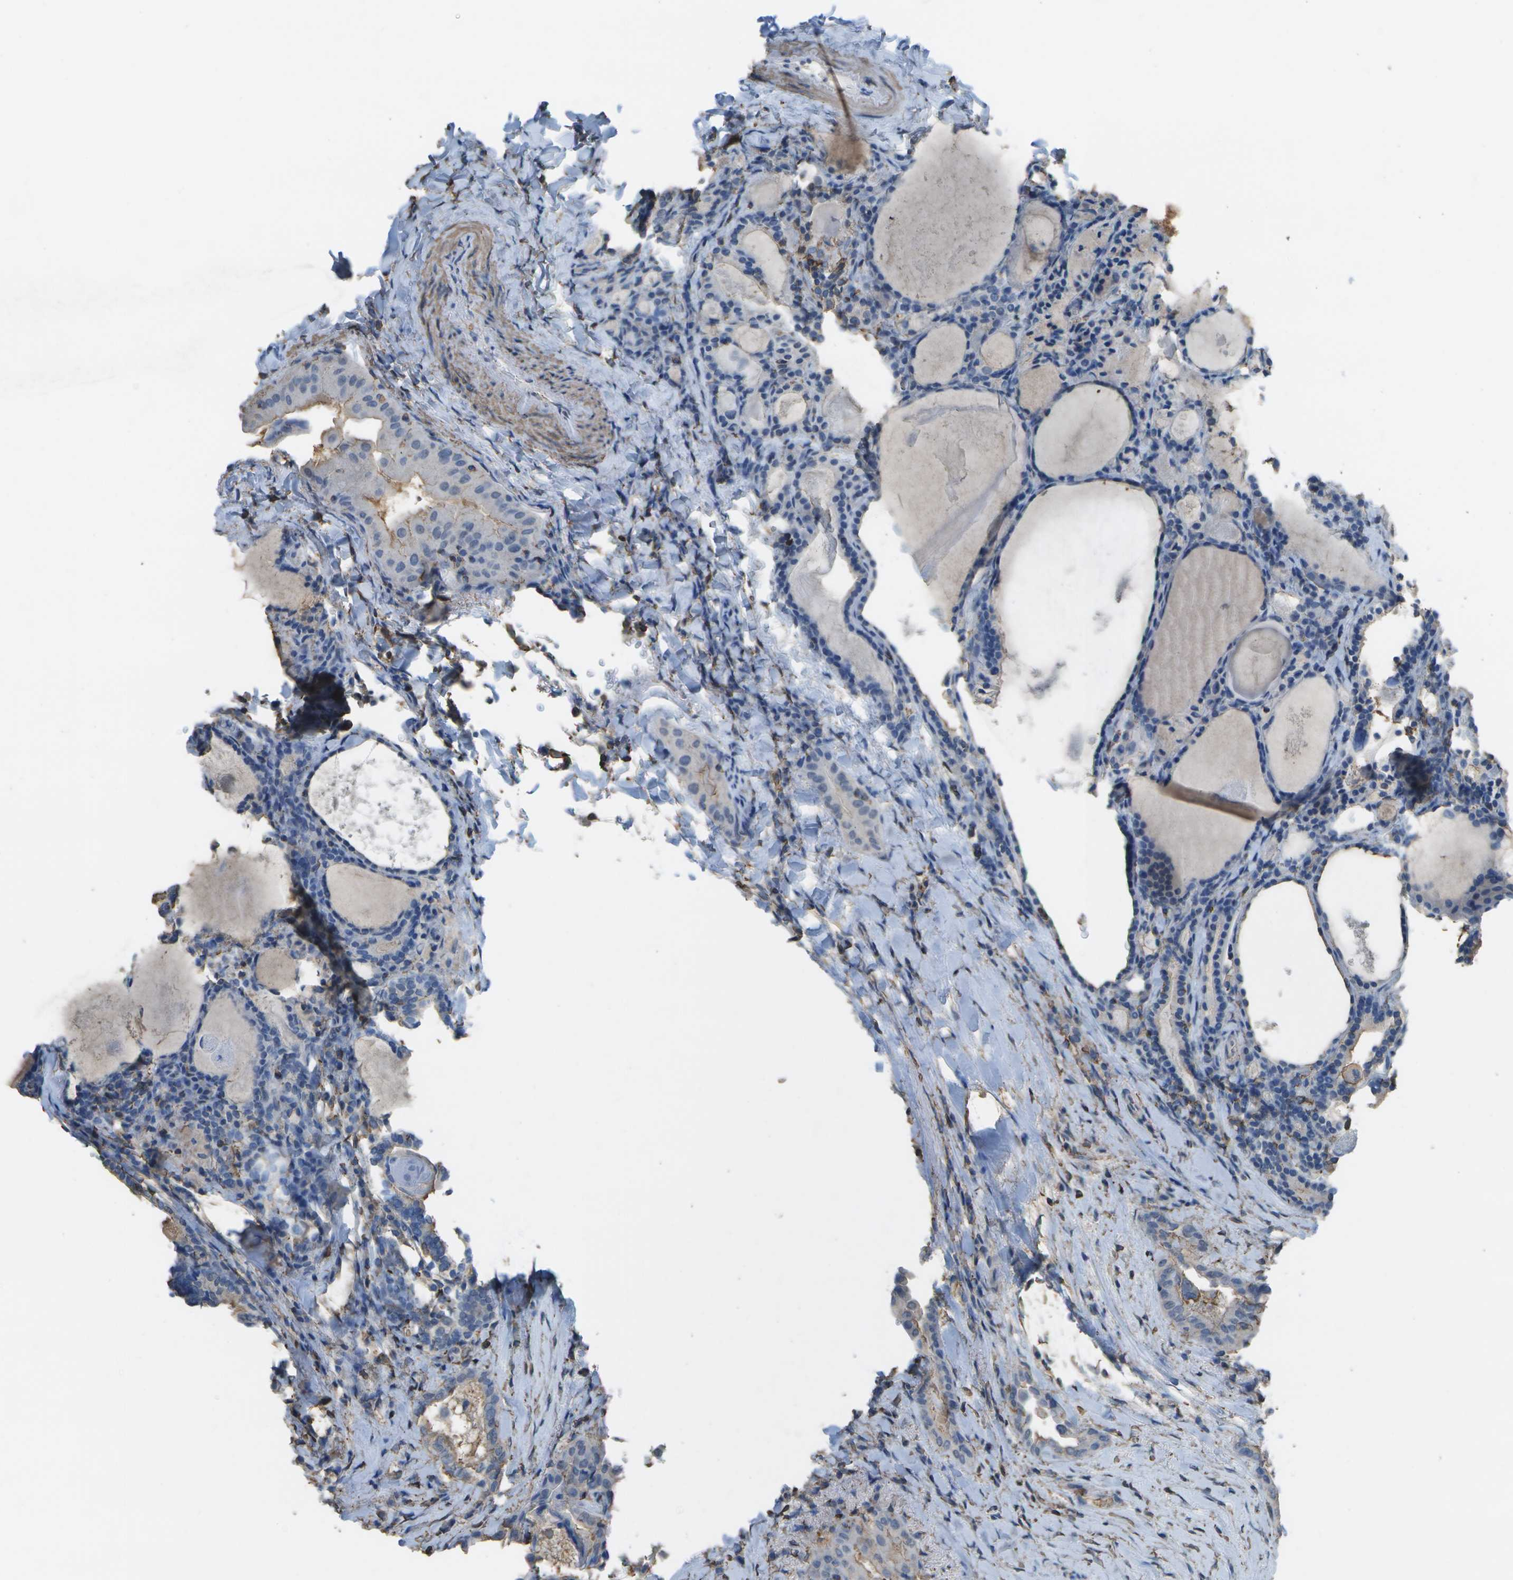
{"staining": {"intensity": "negative", "quantity": "none", "location": "none"}, "tissue": "thyroid cancer", "cell_type": "Tumor cells", "image_type": "cancer", "snomed": [{"axis": "morphology", "description": "Papillary adenocarcinoma, NOS"}, {"axis": "topography", "description": "Thyroid gland"}], "caption": "Tumor cells are negative for brown protein staining in thyroid cancer (papillary adenocarcinoma).", "gene": "CYP4F11", "patient": {"sex": "female", "age": 42}}